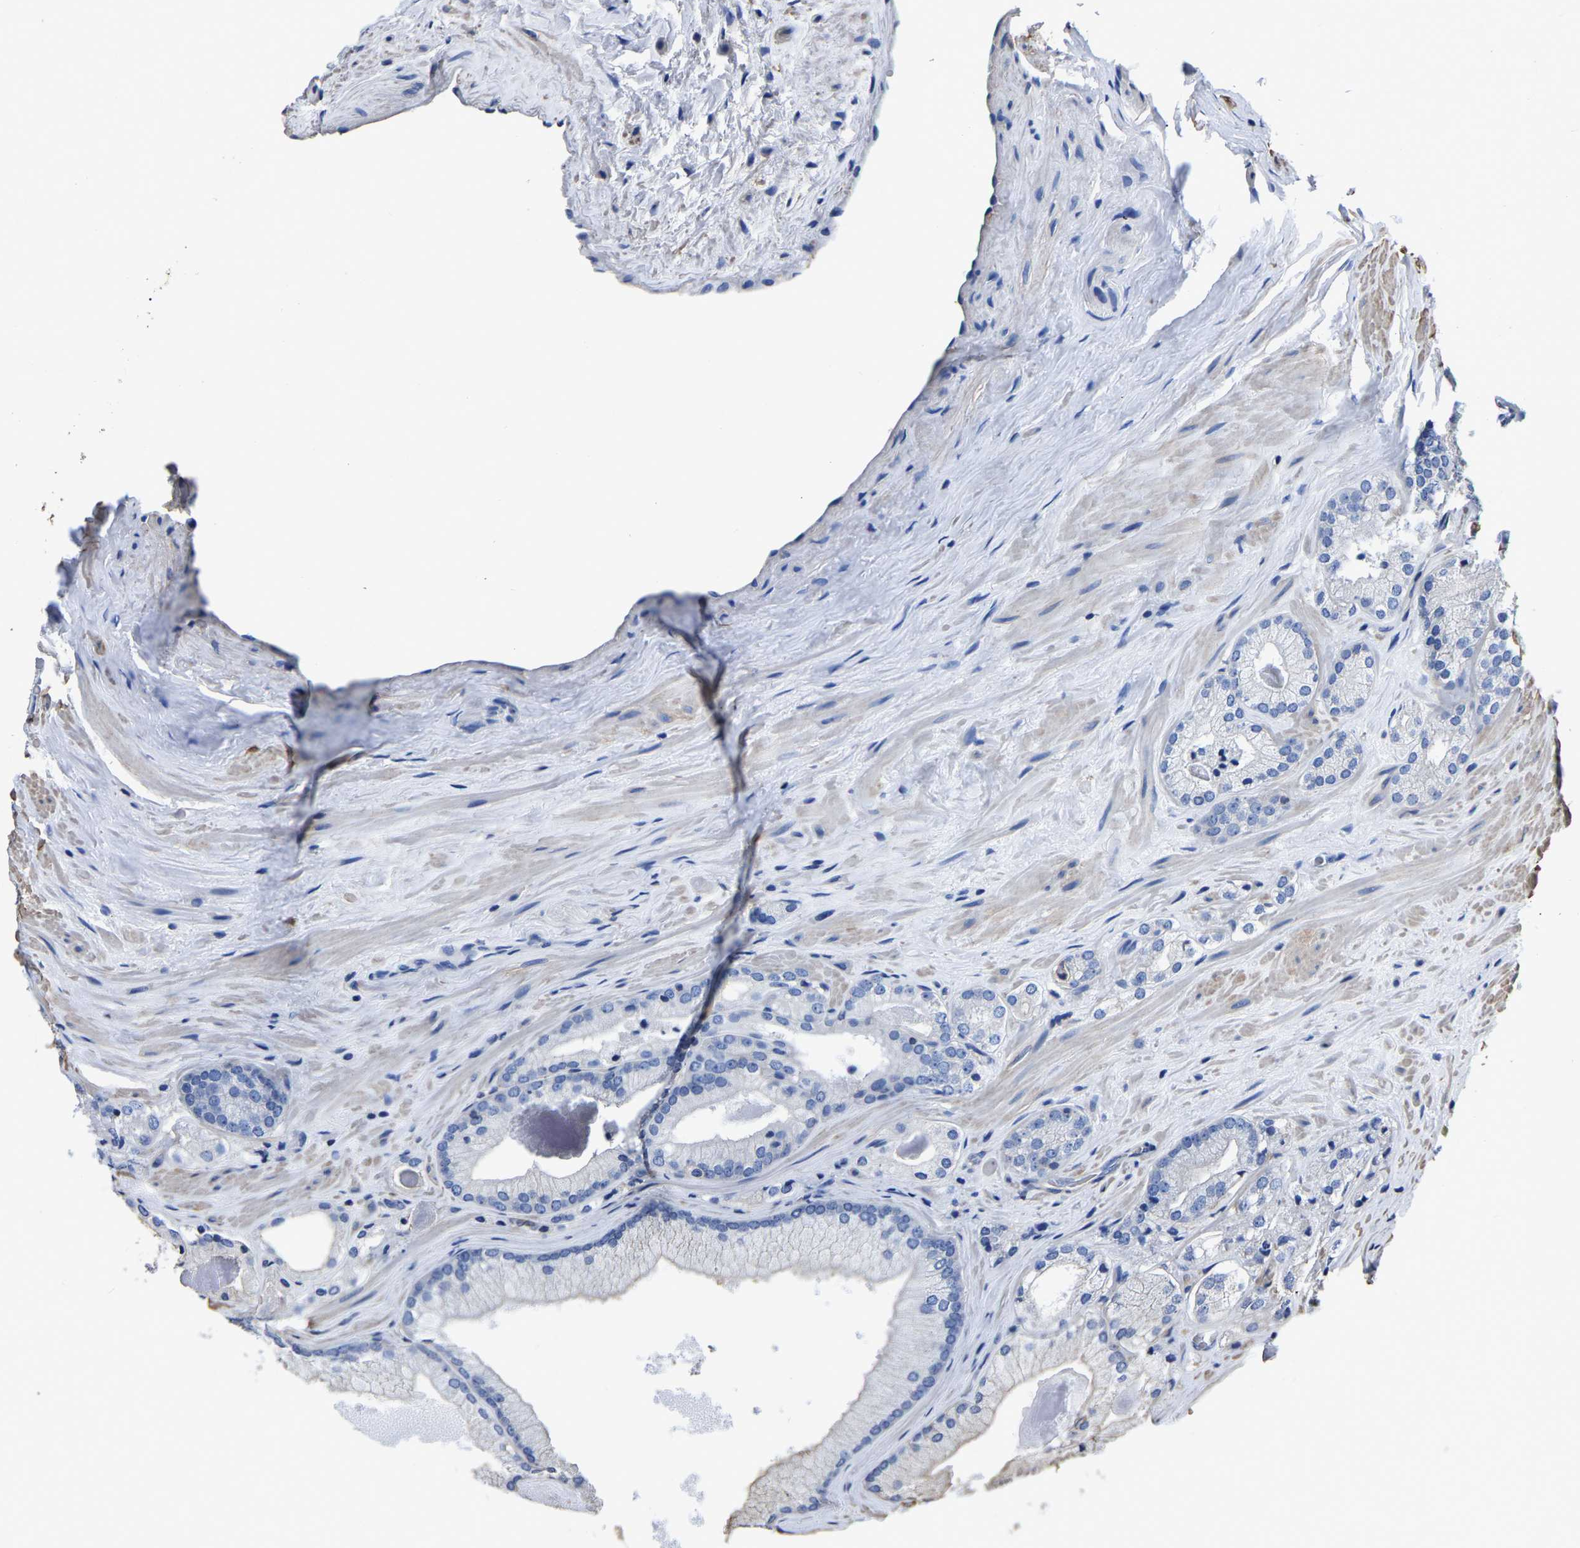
{"staining": {"intensity": "negative", "quantity": "none", "location": "none"}, "tissue": "prostate cancer", "cell_type": "Tumor cells", "image_type": "cancer", "snomed": [{"axis": "morphology", "description": "Adenocarcinoma, Low grade"}, {"axis": "topography", "description": "Prostate"}], "caption": "High power microscopy micrograph of an immunohistochemistry photomicrograph of prostate cancer, revealing no significant expression in tumor cells. Nuclei are stained in blue.", "gene": "ARMT1", "patient": {"sex": "male", "age": 65}}